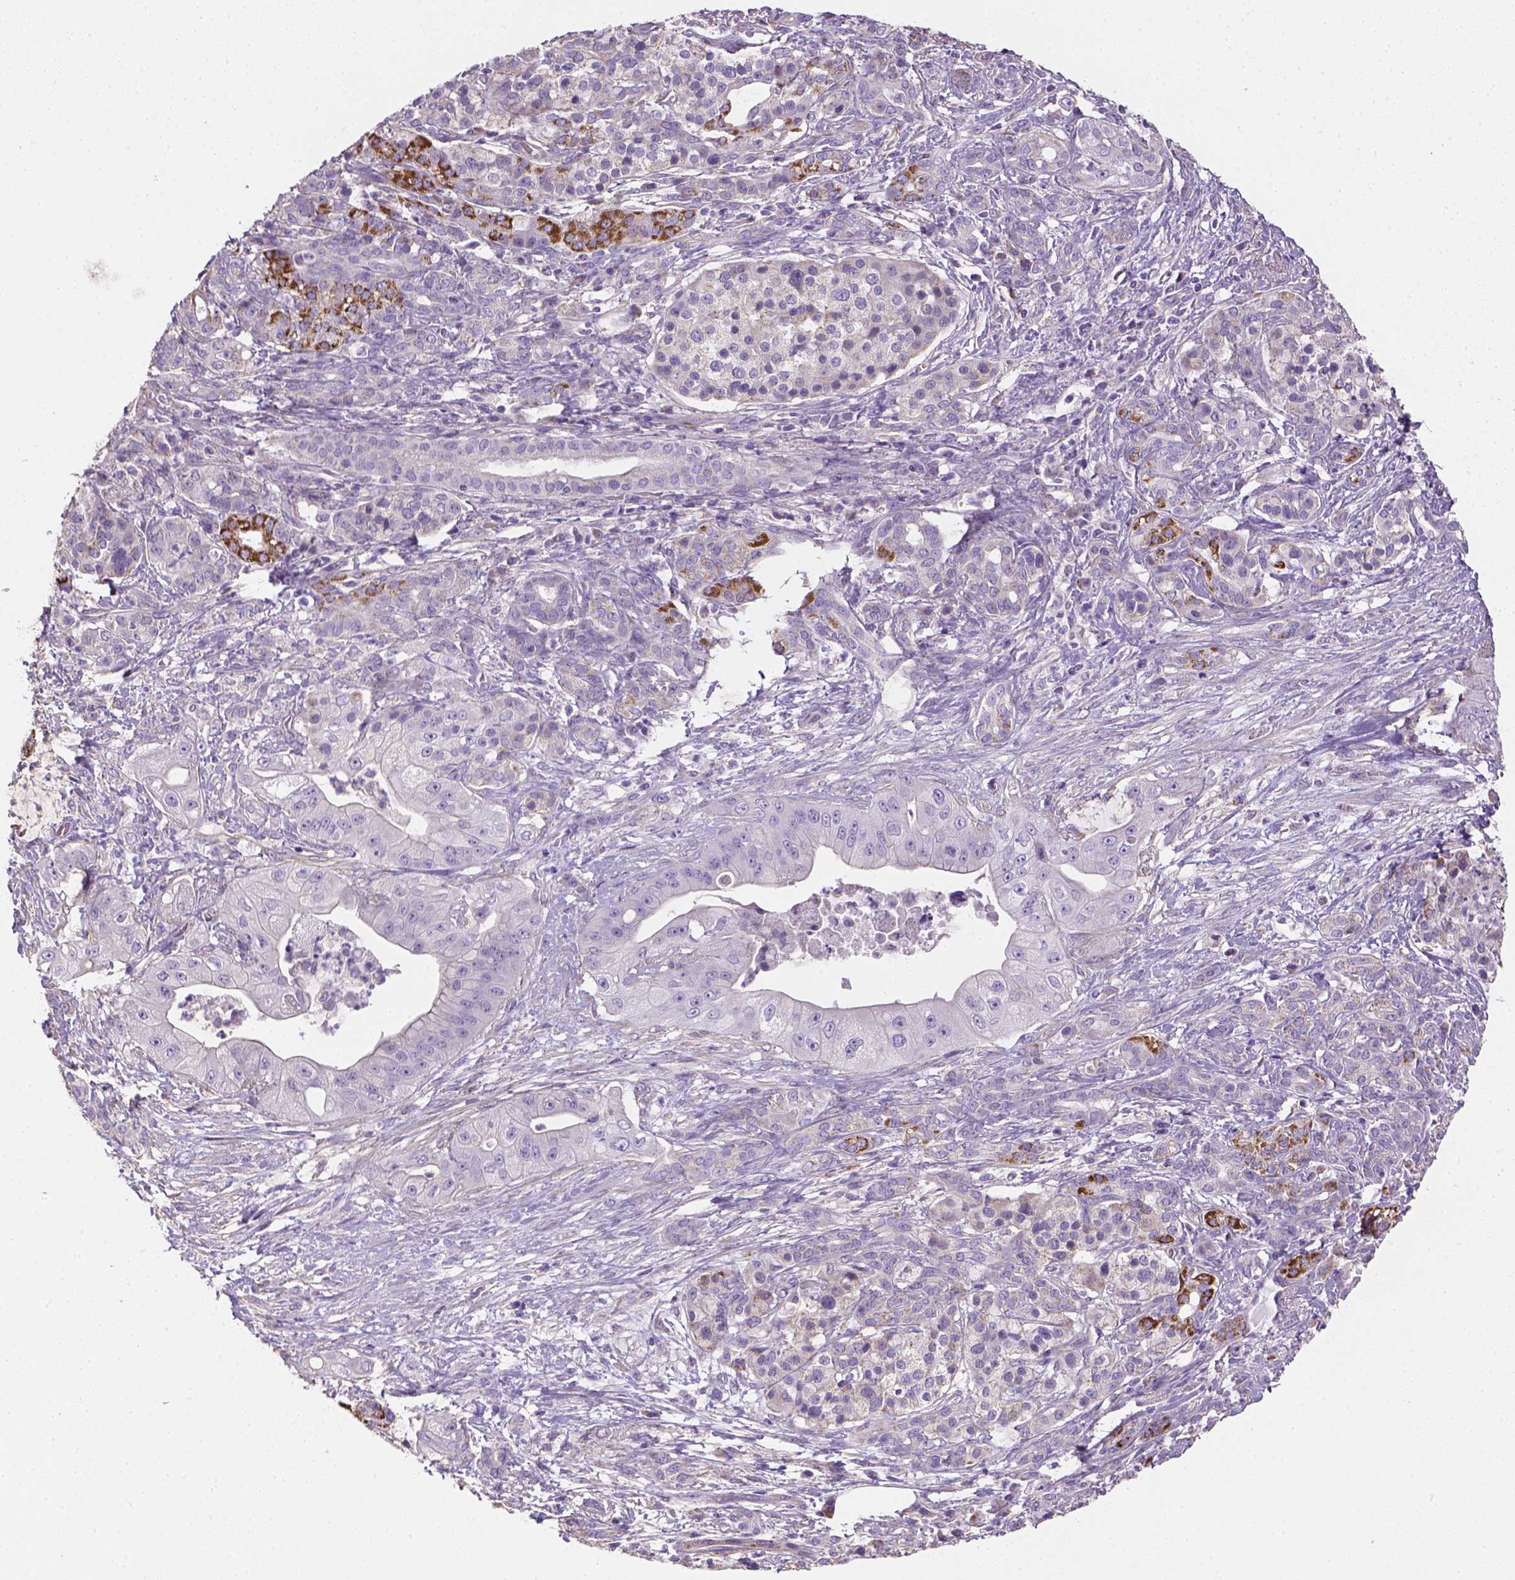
{"staining": {"intensity": "negative", "quantity": "none", "location": "none"}, "tissue": "pancreatic cancer", "cell_type": "Tumor cells", "image_type": "cancer", "snomed": [{"axis": "morphology", "description": "Normal tissue, NOS"}, {"axis": "morphology", "description": "Inflammation, NOS"}, {"axis": "morphology", "description": "Adenocarcinoma, NOS"}, {"axis": "topography", "description": "Pancreas"}], "caption": "A high-resolution photomicrograph shows immunohistochemistry staining of pancreatic adenocarcinoma, which reveals no significant expression in tumor cells.", "gene": "HTRA1", "patient": {"sex": "male", "age": 57}}